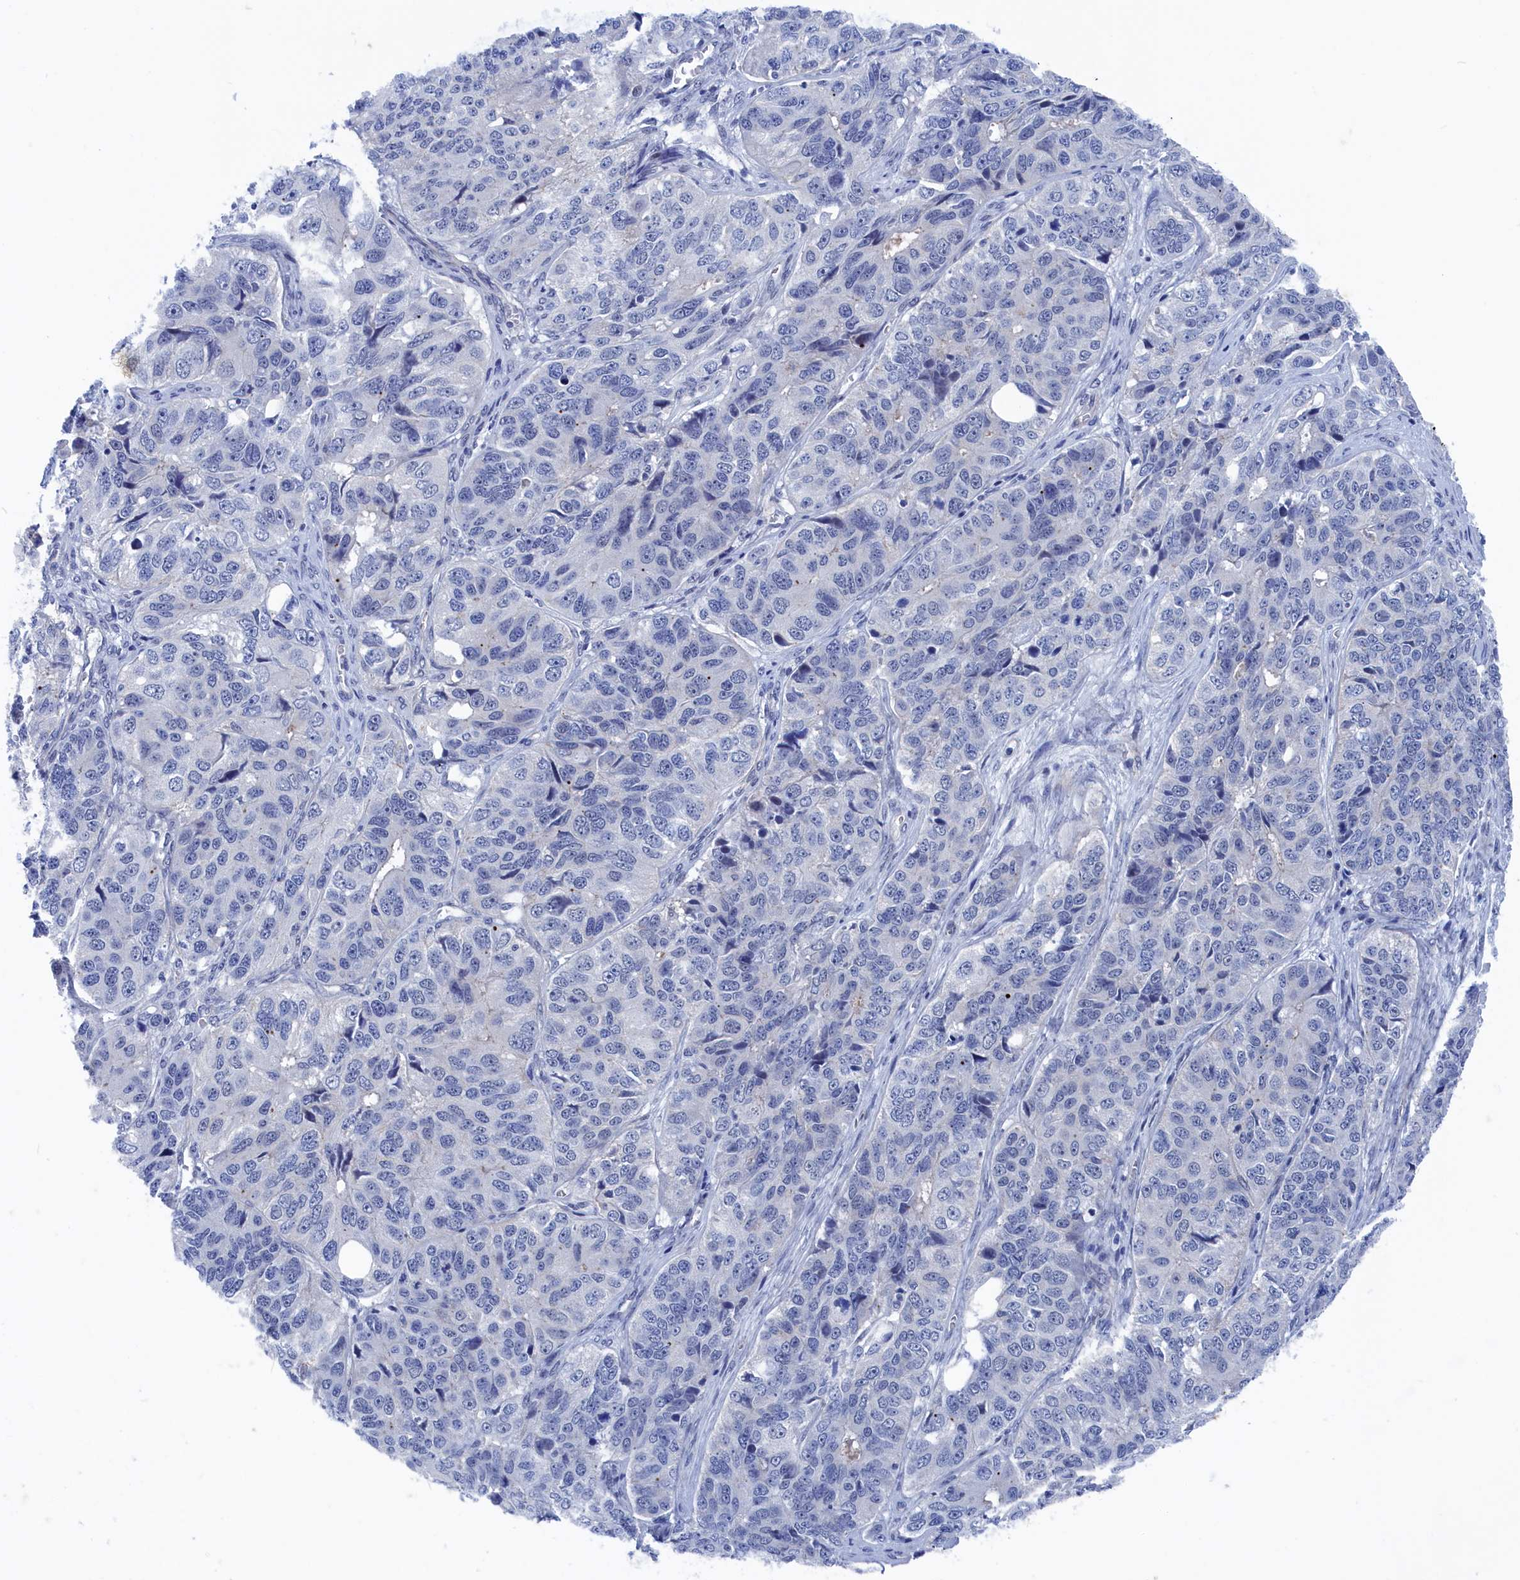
{"staining": {"intensity": "negative", "quantity": "none", "location": "none"}, "tissue": "ovarian cancer", "cell_type": "Tumor cells", "image_type": "cancer", "snomed": [{"axis": "morphology", "description": "Carcinoma, endometroid"}, {"axis": "topography", "description": "Ovary"}], "caption": "This is an immunohistochemistry histopathology image of human endometroid carcinoma (ovarian). There is no staining in tumor cells.", "gene": "MARCHF3", "patient": {"sex": "female", "age": 51}}